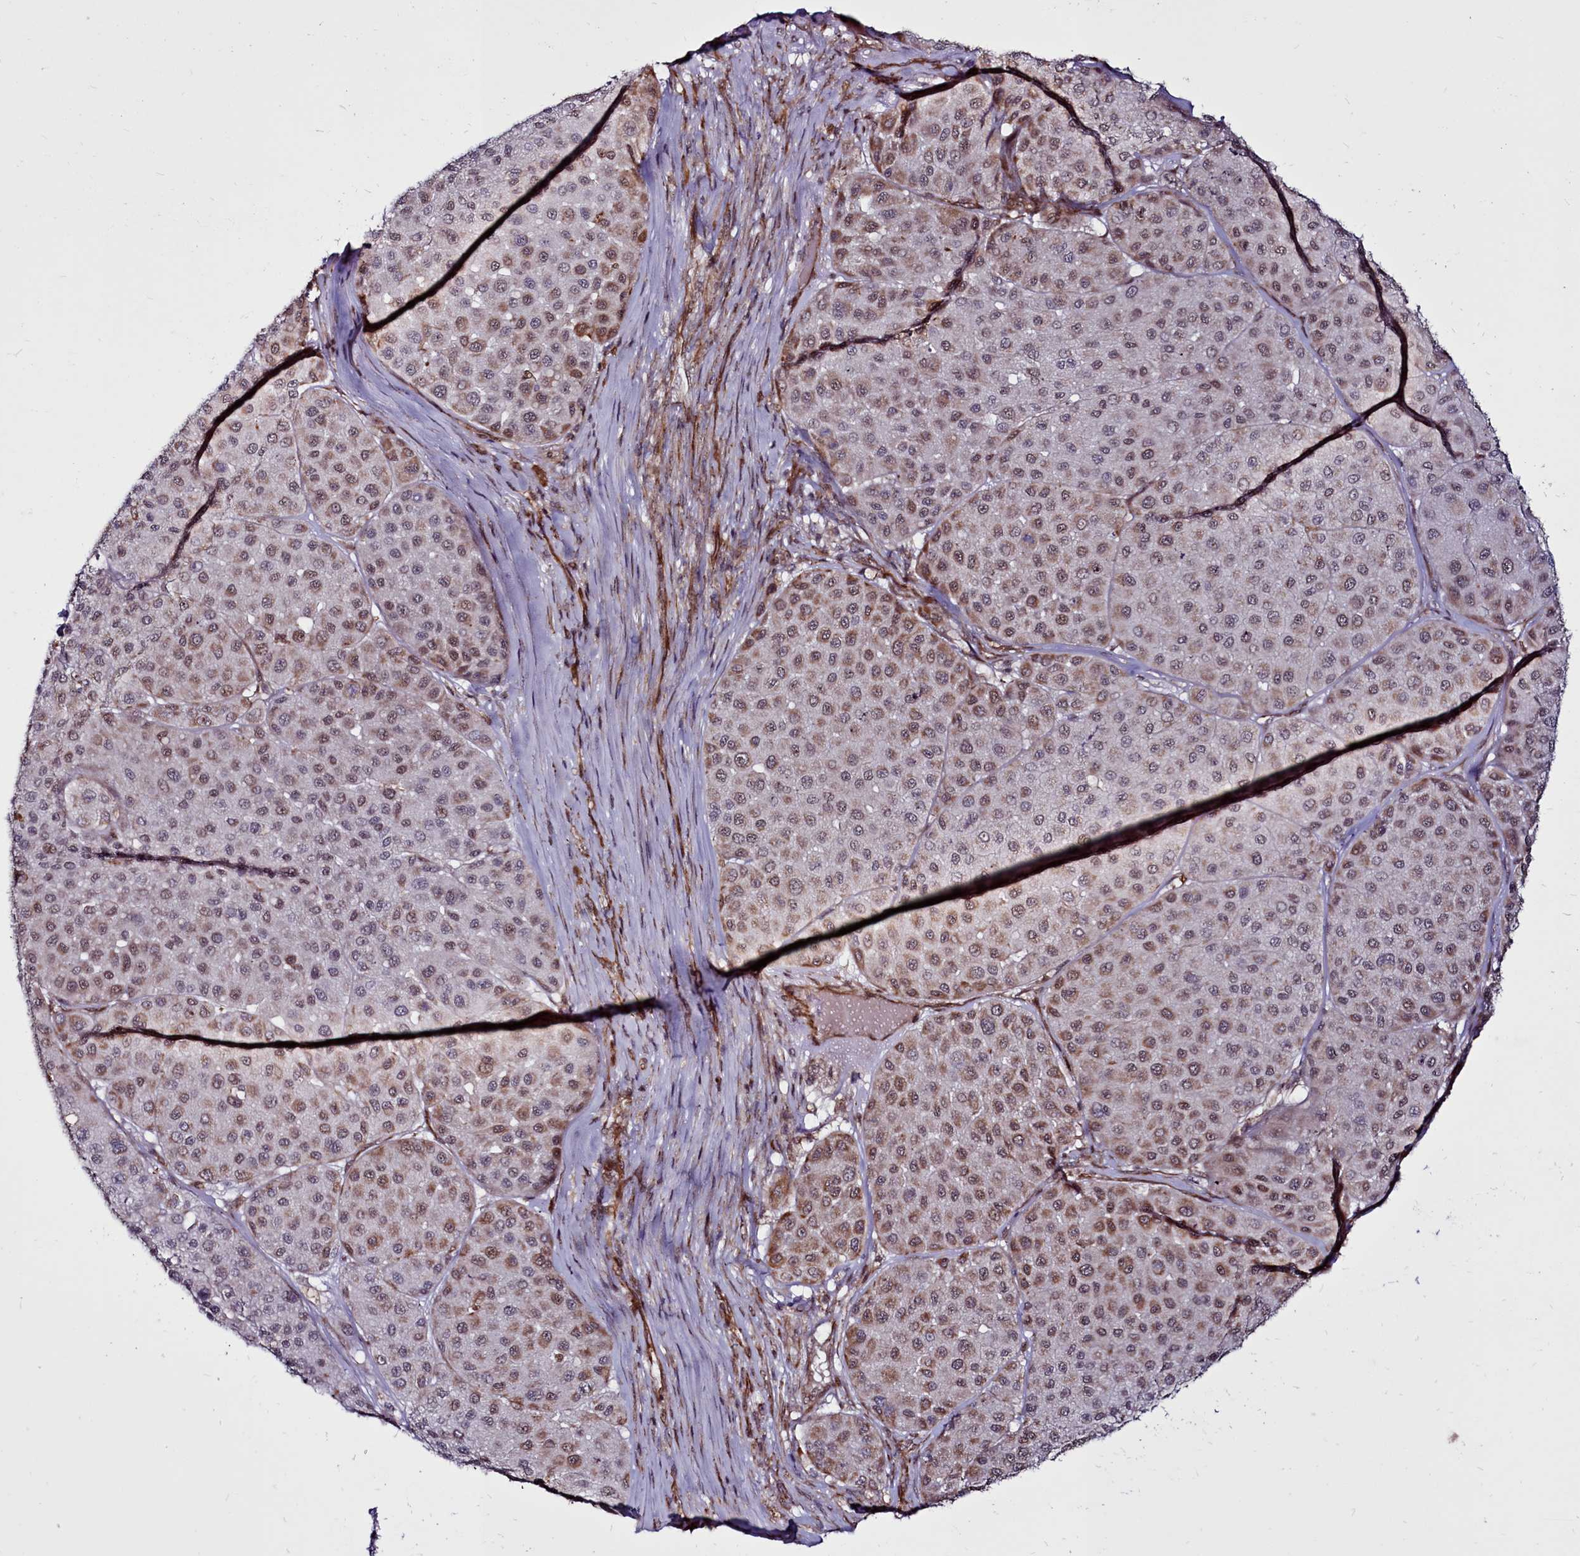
{"staining": {"intensity": "moderate", "quantity": "25%-75%", "location": "nuclear"}, "tissue": "melanoma", "cell_type": "Tumor cells", "image_type": "cancer", "snomed": [{"axis": "morphology", "description": "Malignant melanoma, Metastatic site"}, {"axis": "topography", "description": "Smooth muscle"}], "caption": "Protein expression analysis of human malignant melanoma (metastatic site) reveals moderate nuclear expression in about 25%-75% of tumor cells. Nuclei are stained in blue.", "gene": "CLK3", "patient": {"sex": "male", "age": 41}}